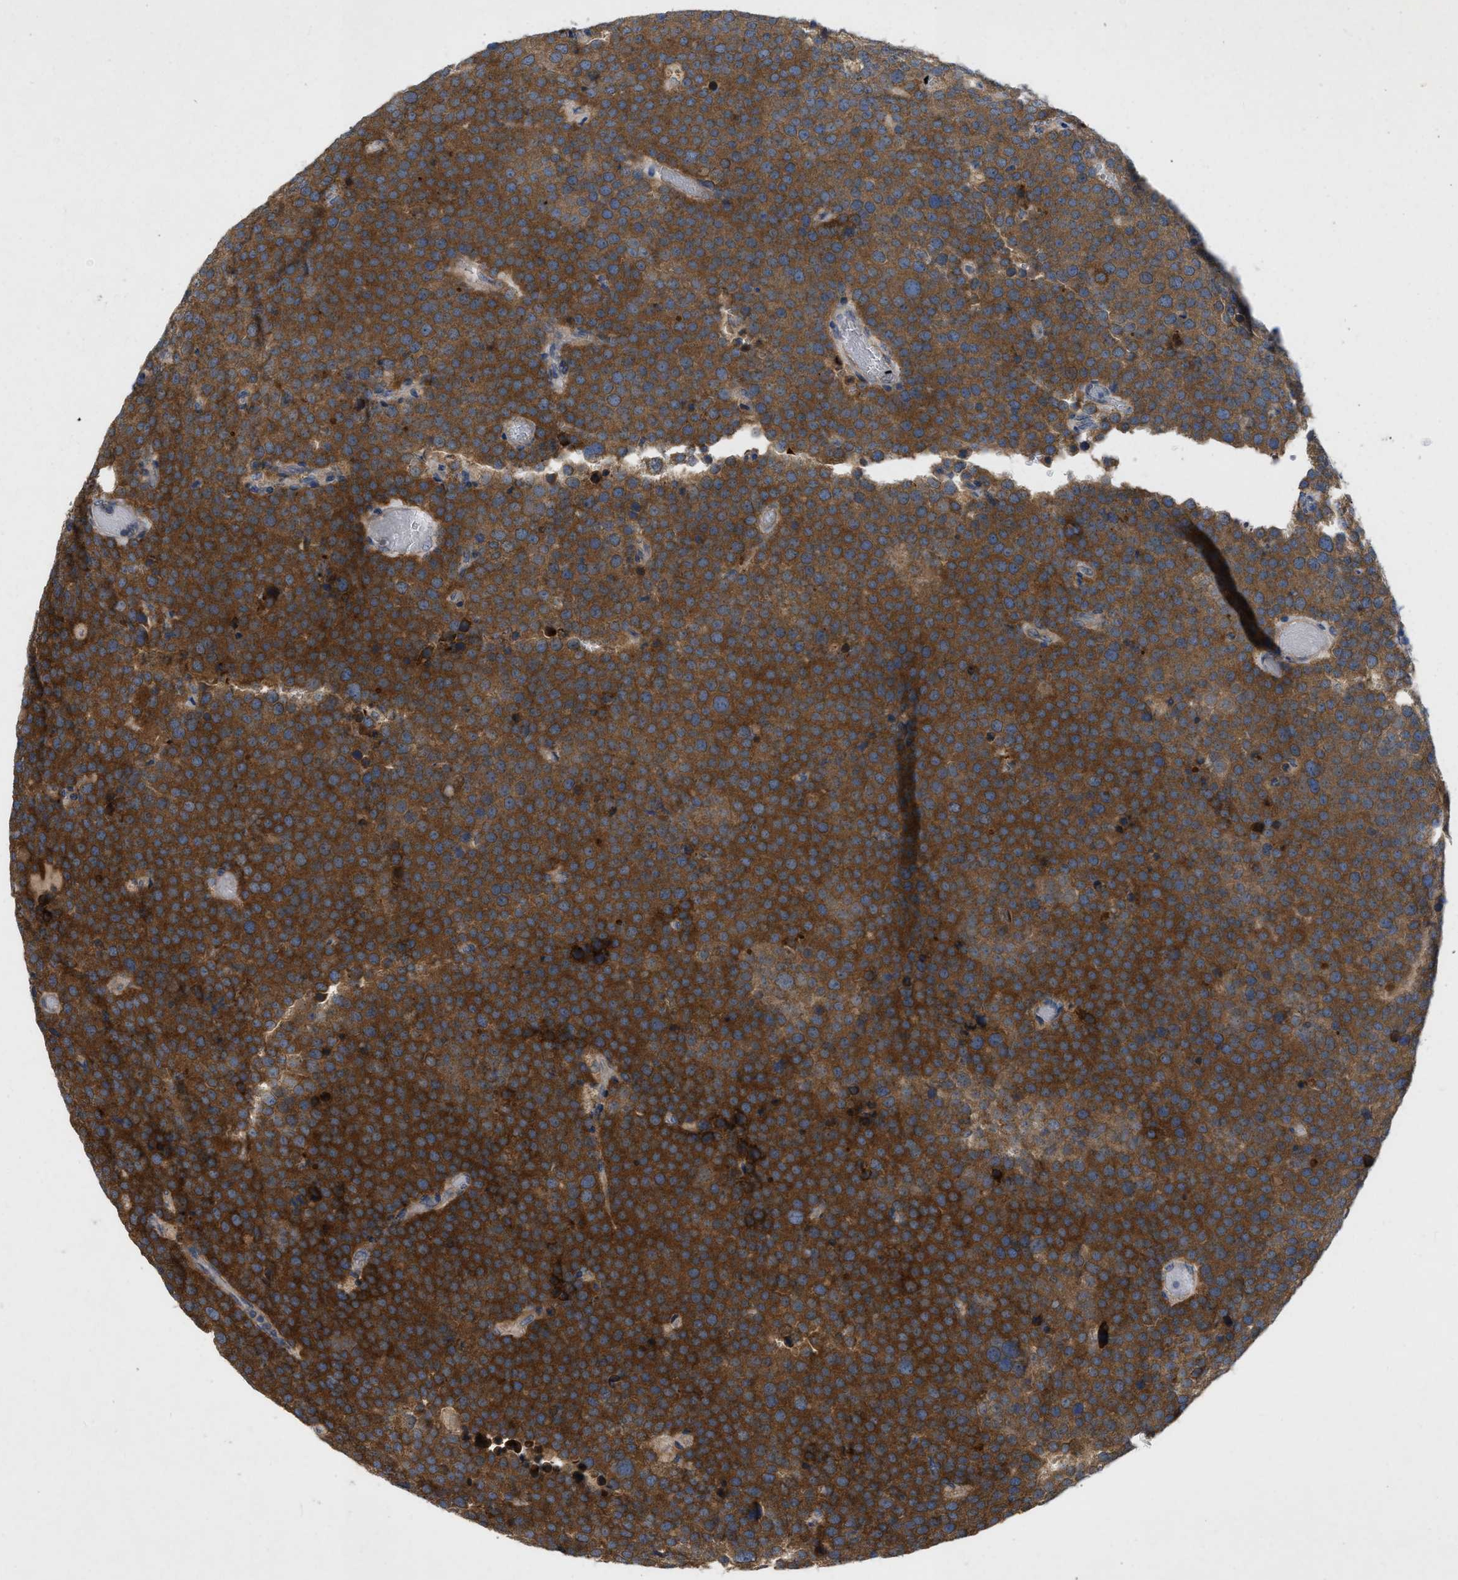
{"staining": {"intensity": "strong", "quantity": ">75%", "location": "cytoplasmic/membranous"}, "tissue": "testis cancer", "cell_type": "Tumor cells", "image_type": "cancer", "snomed": [{"axis": "morphology", "description": "Normal tissue, NOS"}, {"axis": "morphology", "description": "Seminoma, NOS"}, {"axis": "topography", "description": "Testis"}], "caption": "Strong cytoplasmic/membranous staining for a protein is present in about >75% of tumor cells of seminoma (testis) using IHC.", "gene": "TMEM131", "patient": {"sex": "male", "age": 71}}